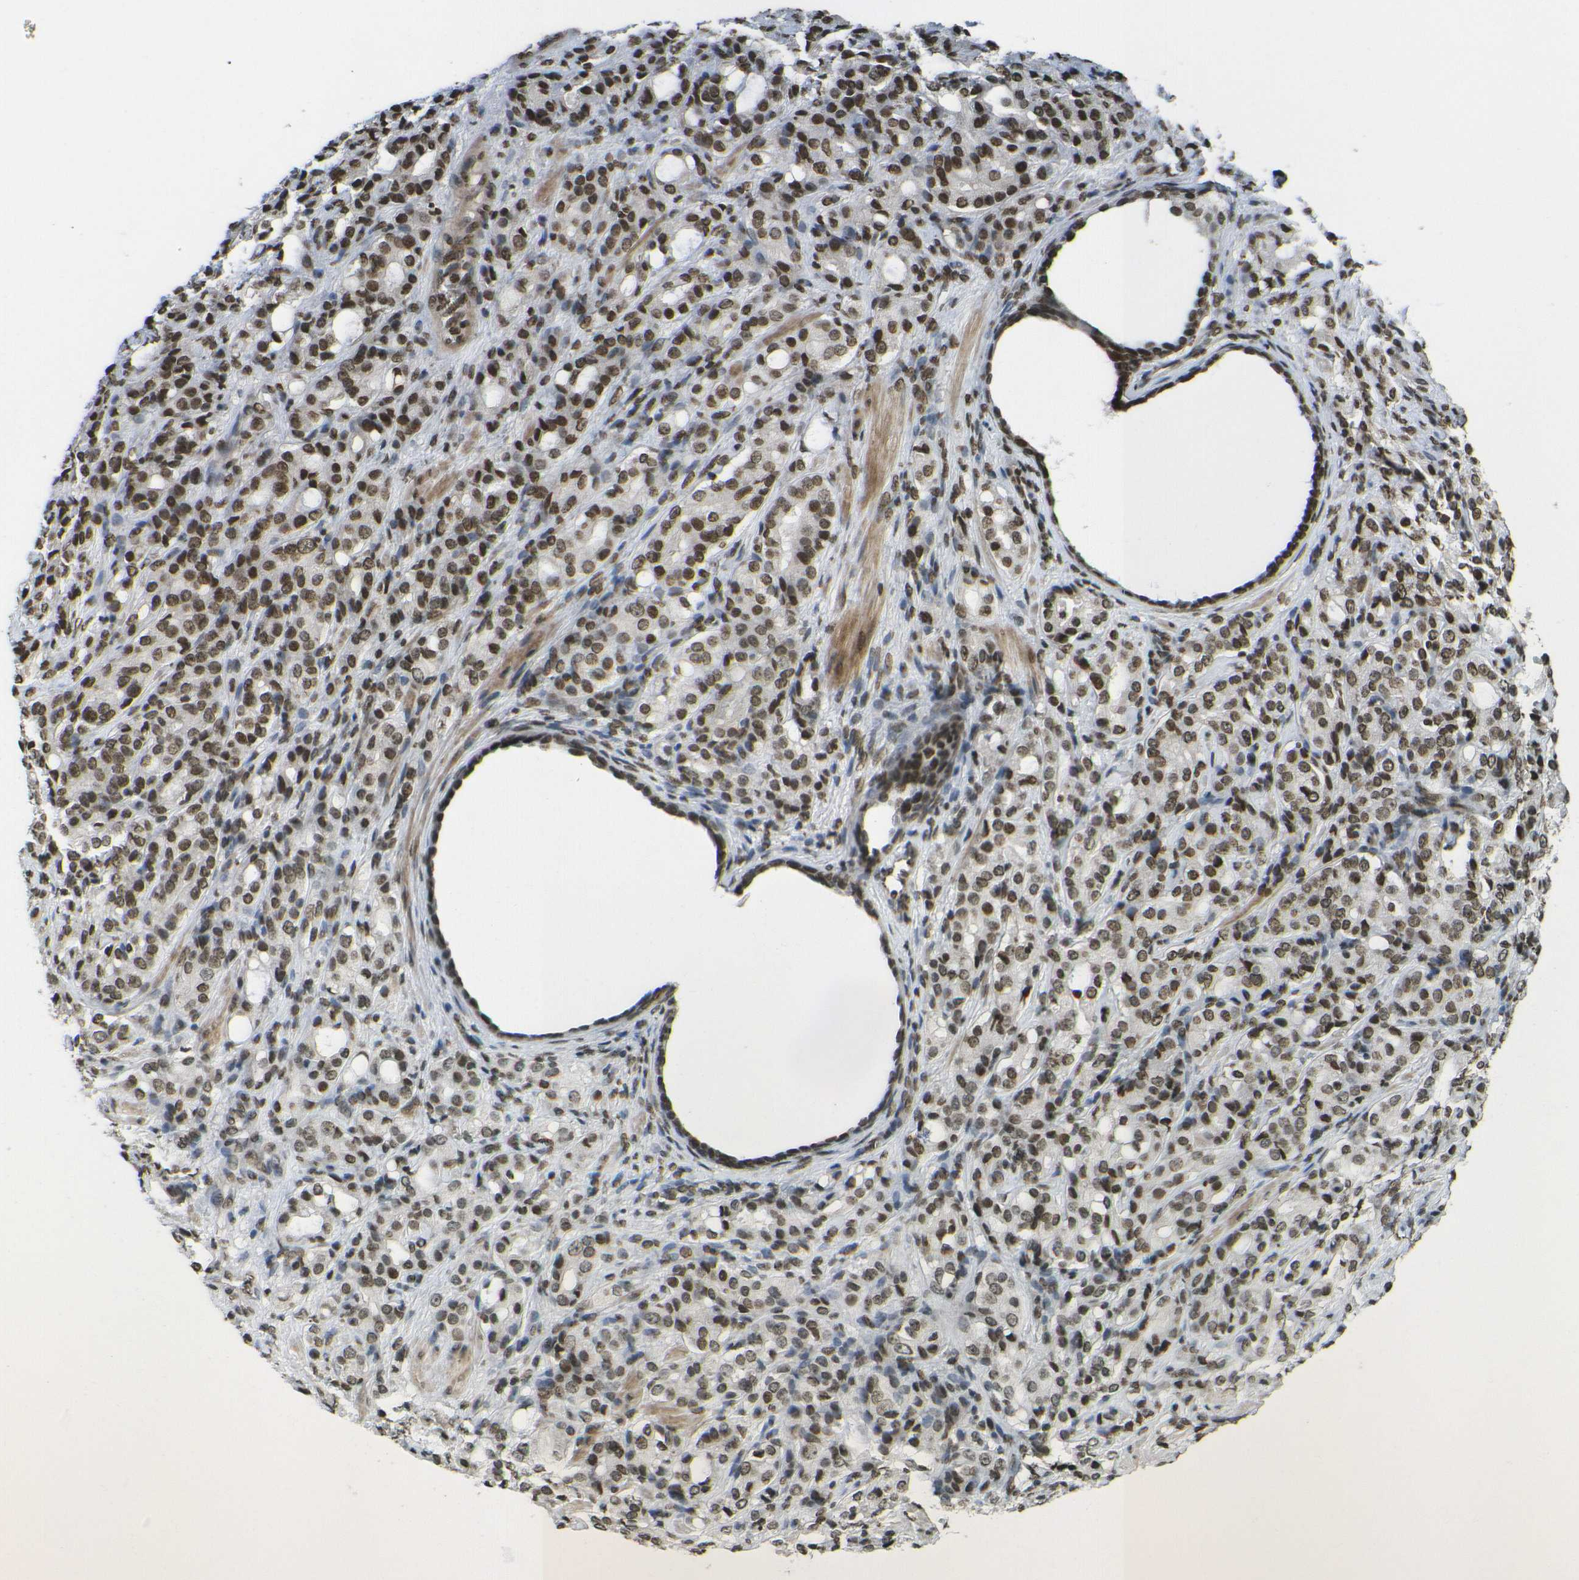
{"staining": {"intensity": "strong", "quantity": ">75%", "location": "nuclear"}, "tissue": "prostate cancer", "cell_type": "Tumor cells", "image_type": "cancer", "snomed": [{"axis": "morphology", "description": "Adenocarcinoma, High grade"}, {"axis": "topography", "description": "Prostate"}], "caption": "Strong nuclear protein positivity is identified in about >75% of tumor cells in prostate cancer.", "gene": "H4C16", "patient": {"sex": "male", "age": 72}}